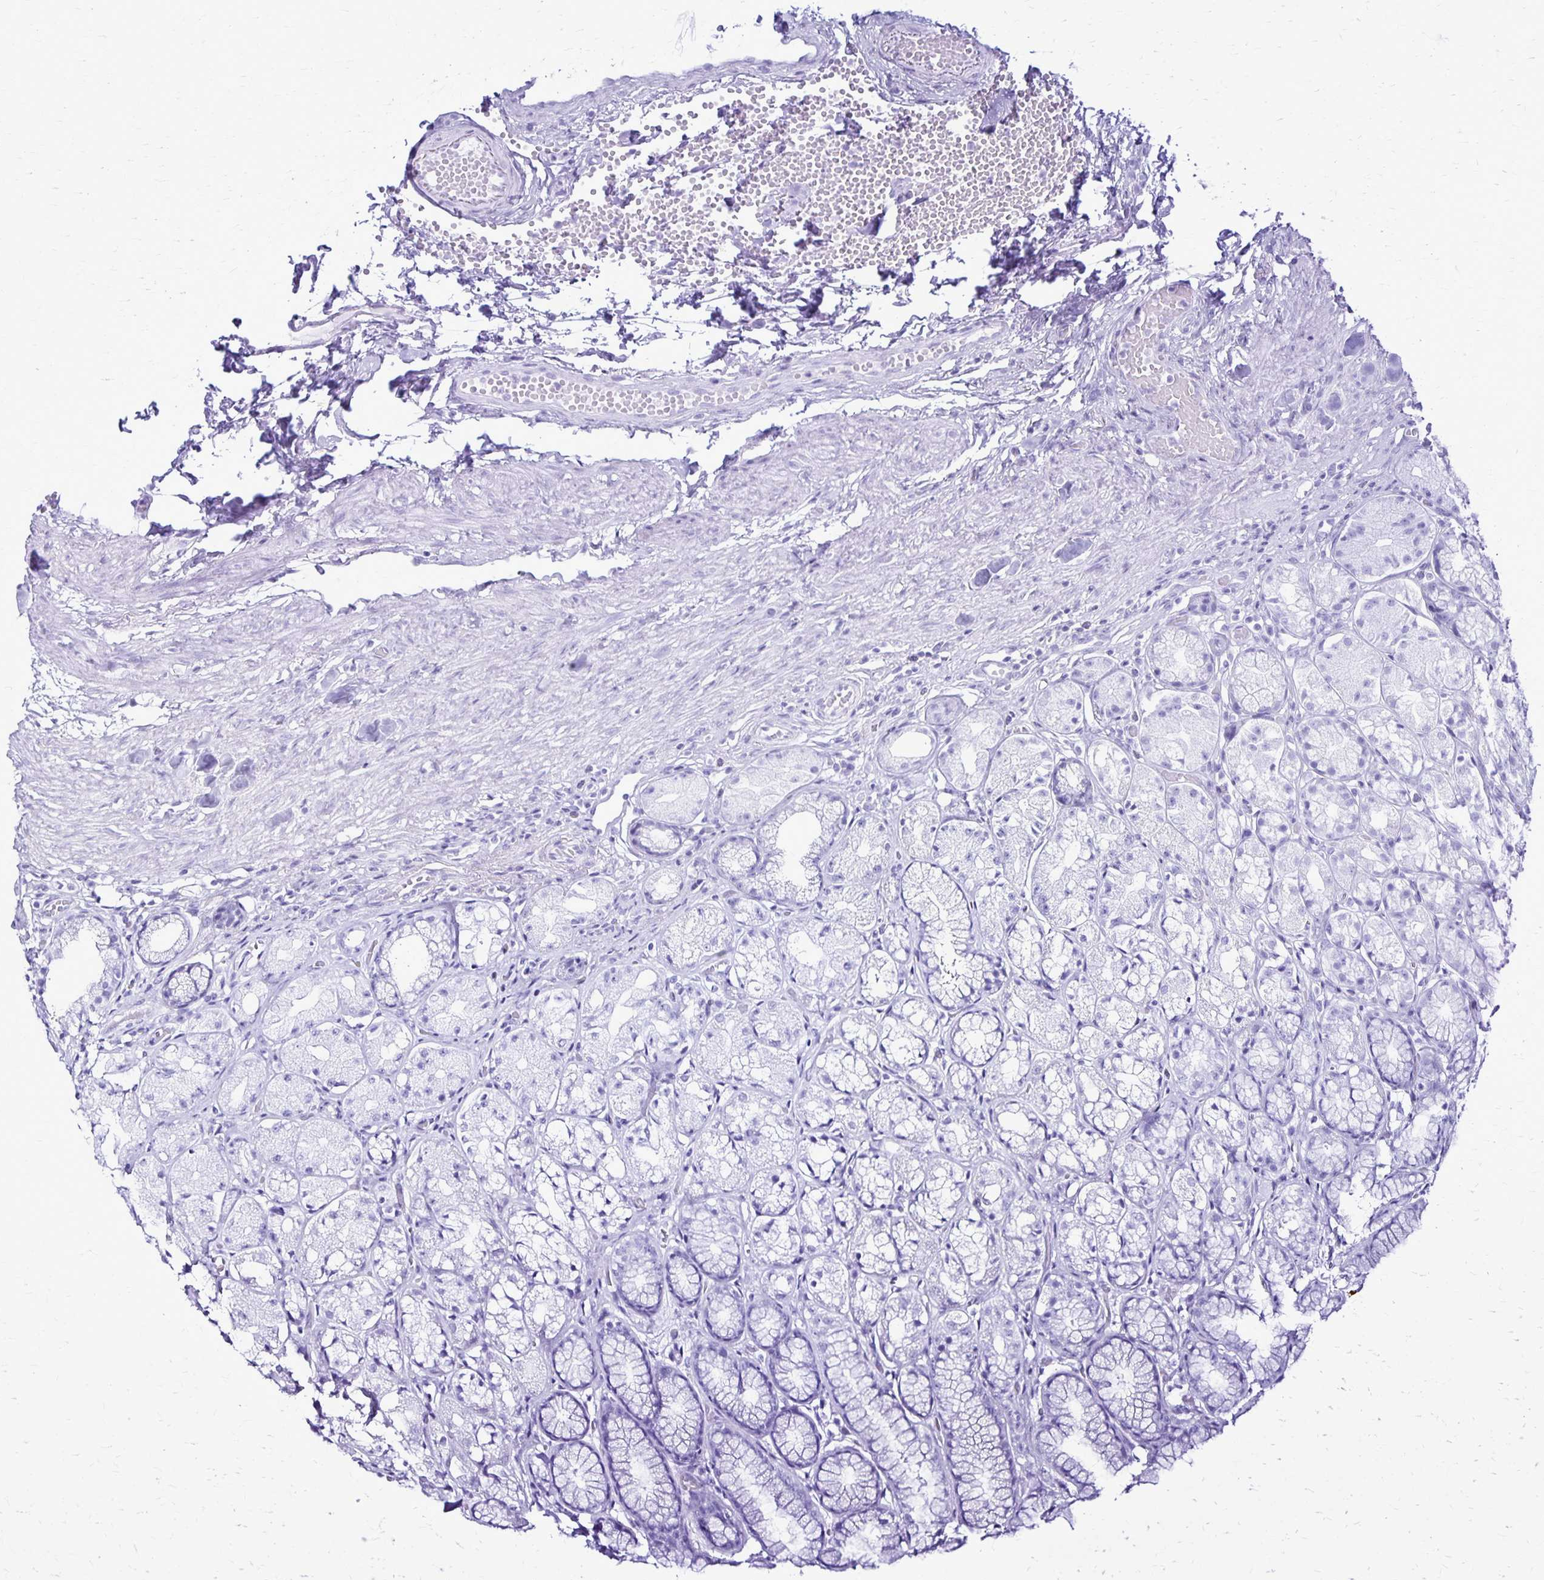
{"staining": {"intensity": "negative", "quantity": "none", "location": "none"}, "tissue": "stomach", "cell_type": "Glandular cells", "image_type": "normal", "snomed": [{"axis": "morphology", "description": "Normal tissue, NOS"}, {"axis": "topography", "description": "Stomach"}], "caption": "IHC image of benign human stomach stained for a protein (brown), which exhibits no positivity in glandular cells. (DAB immunohistochemistry with hematoxylin counter stain).", "gene": "RTN1", "patient": {"sex": "male", "age": 70}}